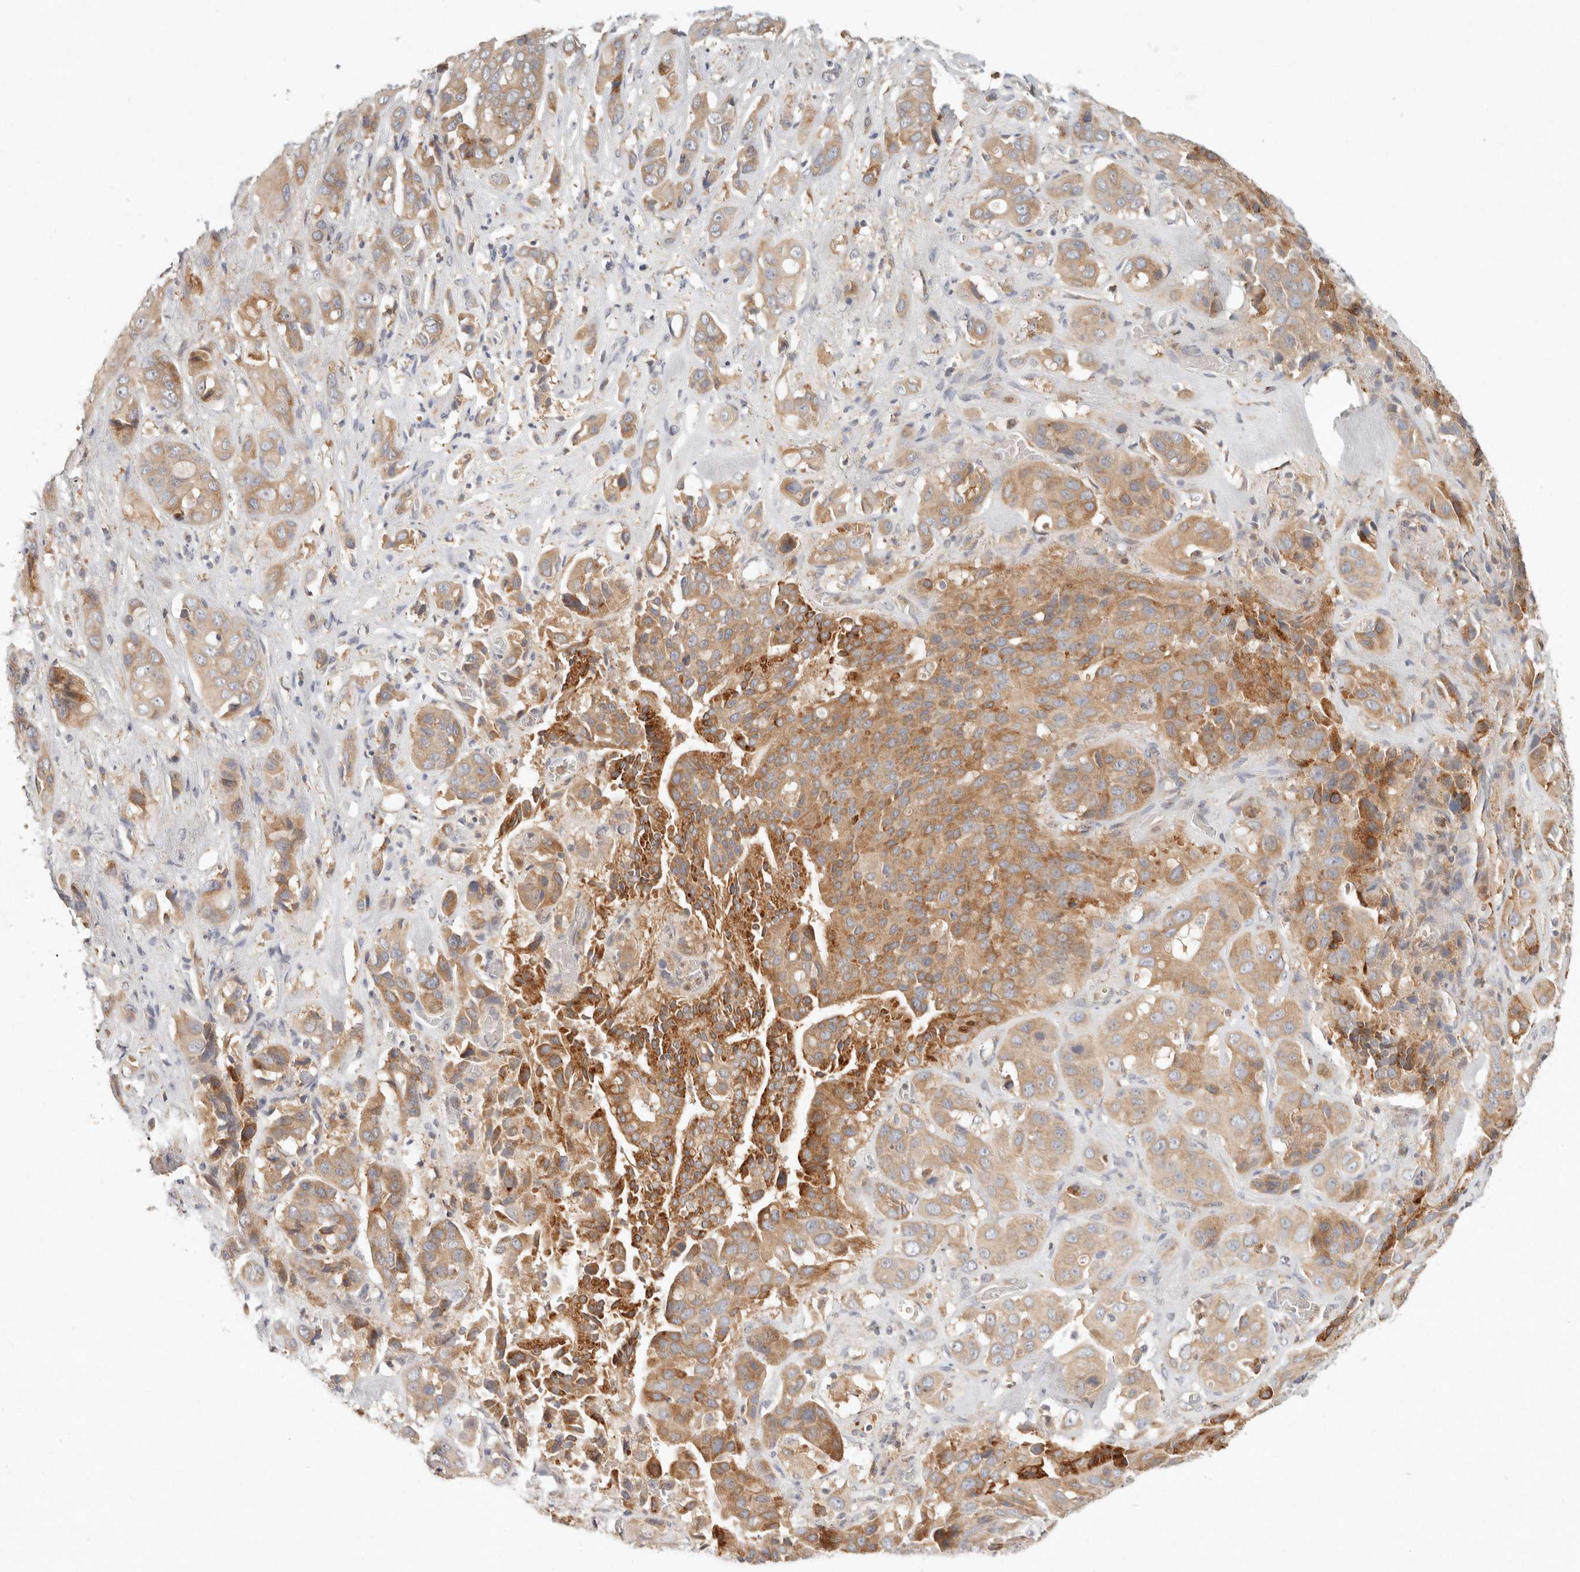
{"staining": {"intensity": "moderate", "quantity": ">75%", "location": "cytoplasmic/membranous"}, "tissue": "liver cancer", "cell_type": "Tumor cells", "image_type": "cancer", "snomed": [{"axis": "morphology", "description": "Cholangiocarcinoma"}, {"axis": "topography", "description": "Liver"}], "caption": "A photomicrograph of human liver cancer (cholangiocarcinoma) stained for a protein exhibits moderate cytoplasmic/membranous brown staining in tumor cells.", "gene": "ARHGEF10L", "patient": {"sex": "female", "age": 52}}